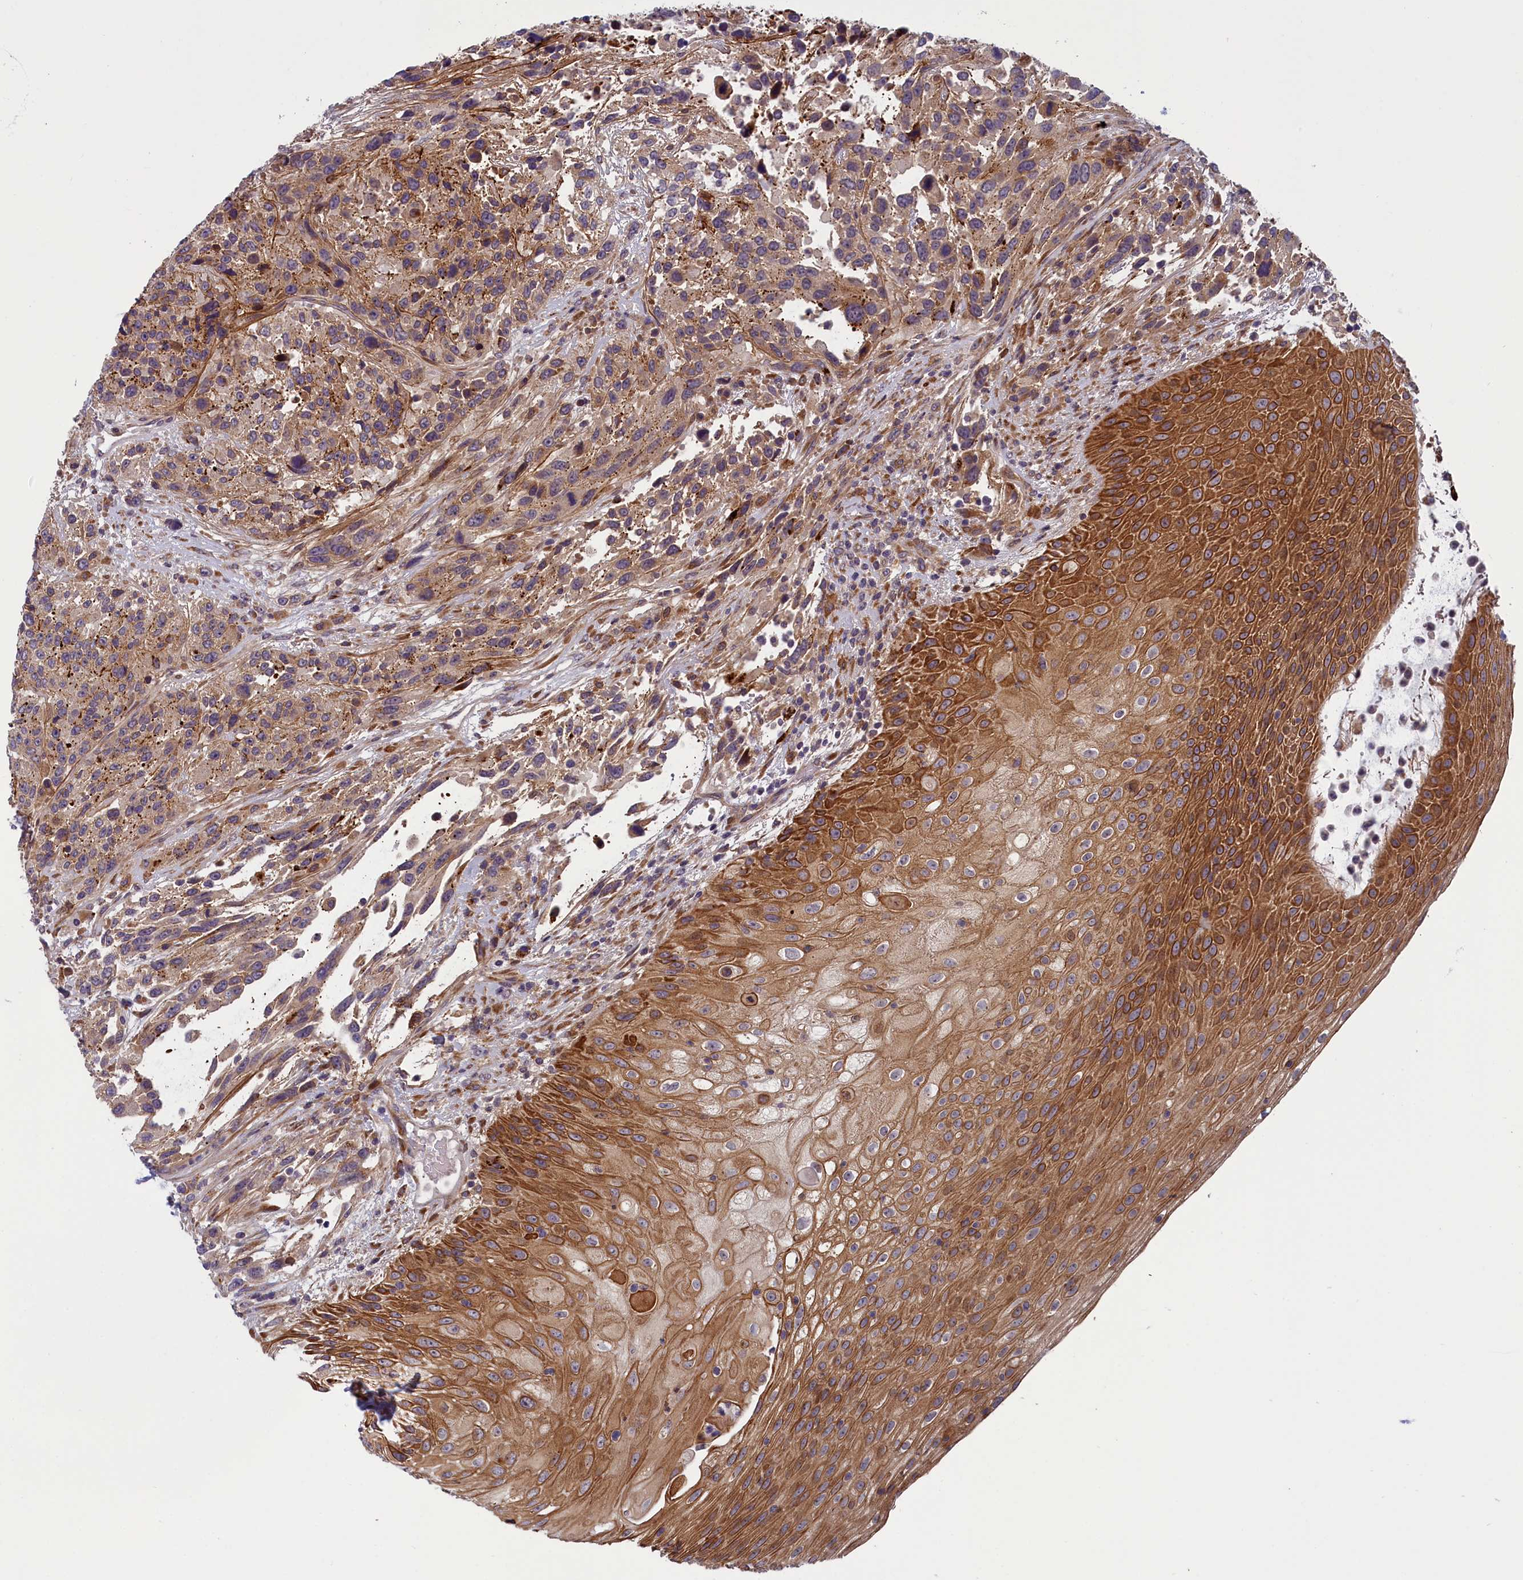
{"staining": {"intensity": "moderate", "quantity": "25%-75%", "location": "cytoplasmic/membranous"}, "tissue": "urothelial cancer", "cell_type": "Tumor cells", "image_type": "cancer", "snomed": [{"axis": "morphology", "description": "Urothelial carcinoma, High grade"}, {"axis": "topography", "description": "Urinary bladder"}], "caption": "High-power microscopy captured an immunohistochemistry (IHC) micrograph of urothelial cancer, revealing moderate cytoplasmic/membranous positivity in about 25%-75% of tumor cells. (DAB IHC, brown staining for protein, blue staining for nuclei).", "gene": "ANKRD39", "patient": {"sex": "female", "age": 70}}